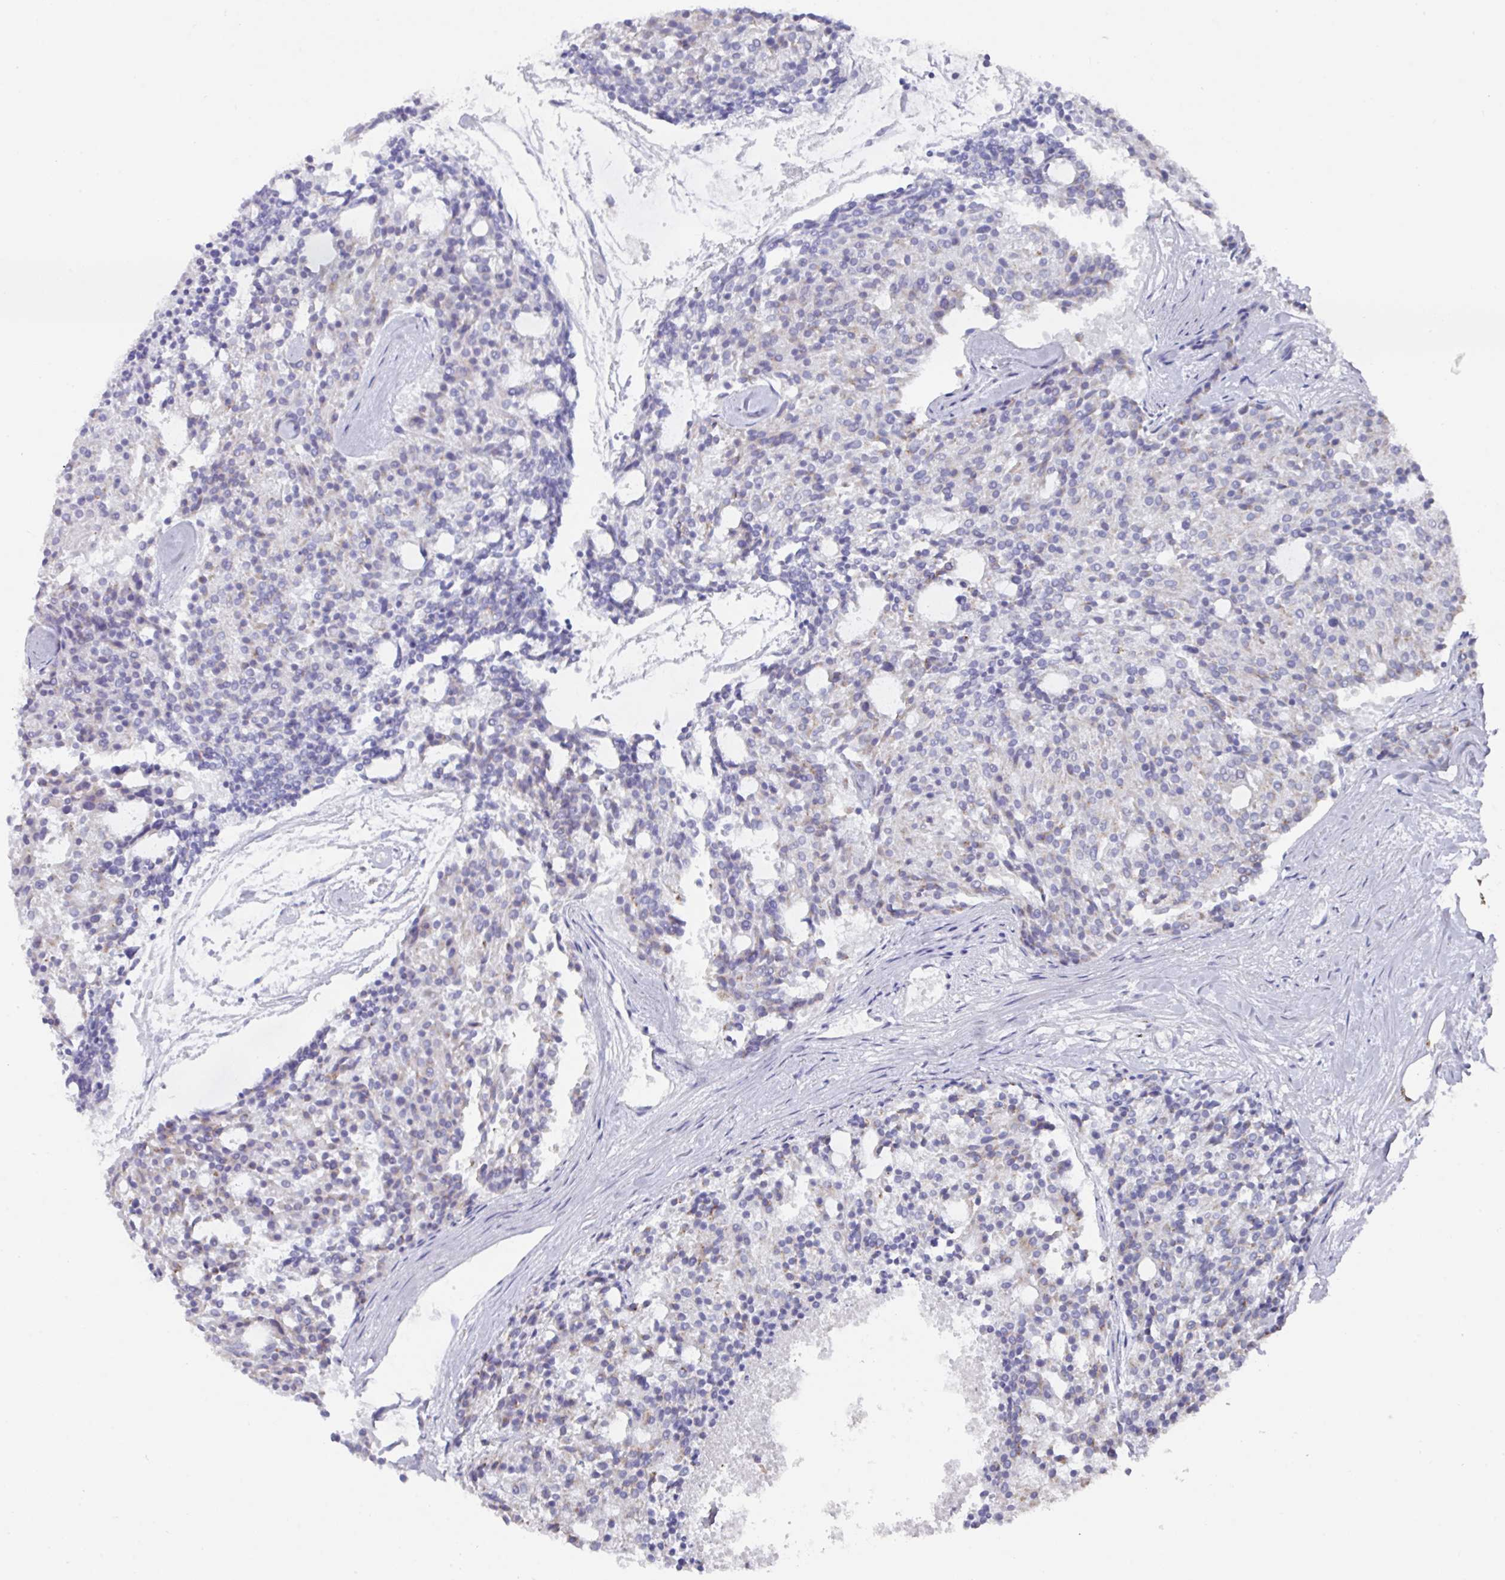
{"staining": {"intensity": "weak", "quantity": "25%-75%", "location": "cytoplasmic/membranous"}, "tissue": "carcinoid", "cell_type": "Tumor cells", "image_type": "cancer", "snomed": [{"axis": "morphology", "description": "Carcinoid, malignant, NOS"}, {"axis": "topography", "description": "Pancreas"}], "caption": "Protein staining of carcinoid tissue exhibits weak cytoplasmic/membranous expression in about 25%-75% of tumor cells.", "gene": "VKORC1L1", "patient": {"sex": "female", "age": 54}}